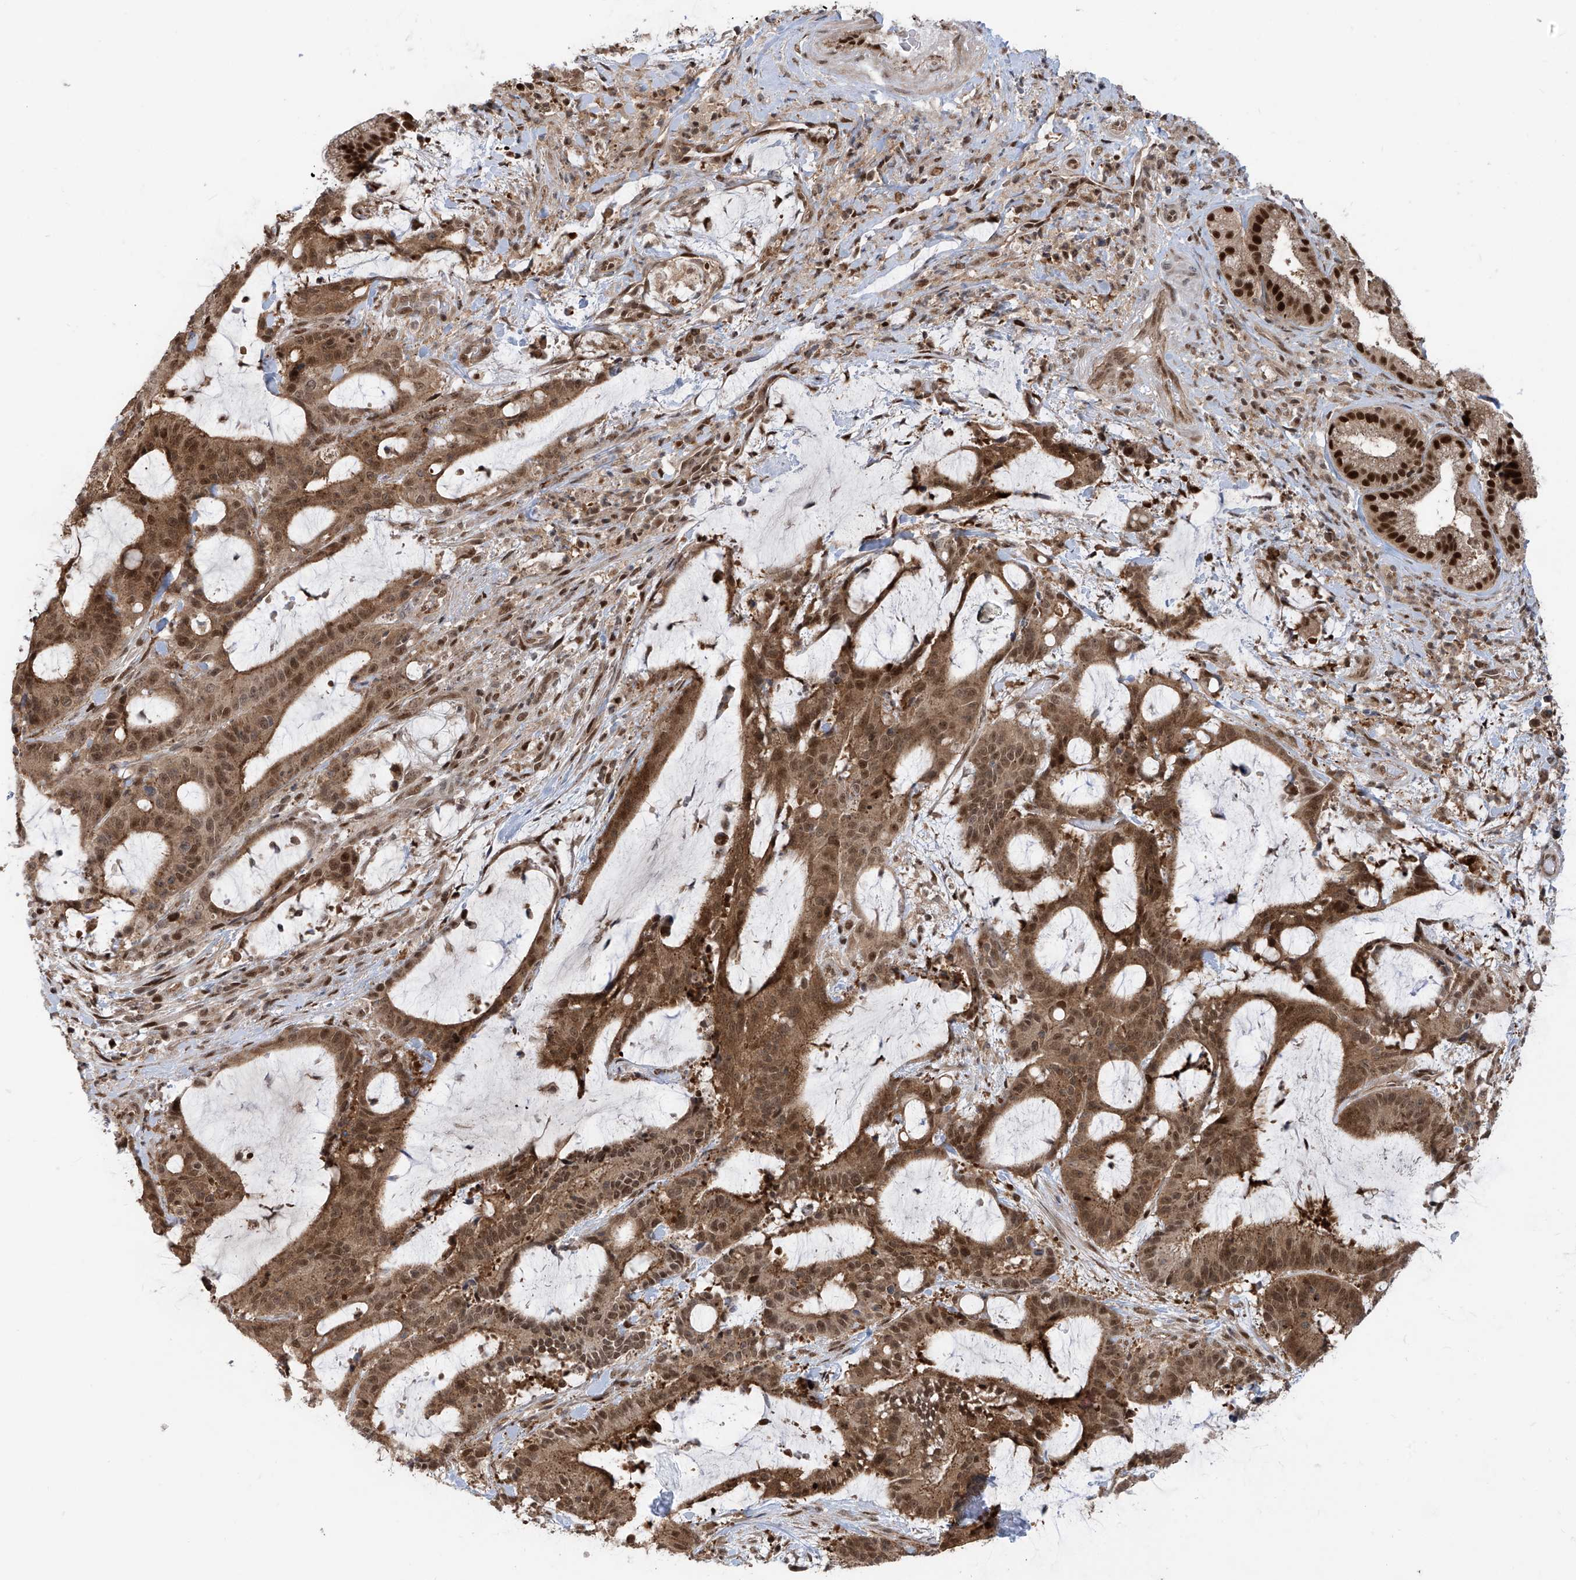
{"staining": {"intensity": "moderate", "quantity": ">75%", "location": "cytoplasmic/membranous,nuclear"}, "tissue": "liver cancer", "cell_type": "Tumor cells", "image_type": "cancer", "snomed": [{"axis": "morphology", "description": "Normal tissue, NOS"}, {"axis": "morphology", "description": "Cholangiocarcinoma"}, {"axis": "topography", "description": "Liver"}, {"axis": "topography", "description": "Peripheral nerve tissue"}], "caption": "Brown immunohistochemical staining in human cholangiocarcinoma (liver) reveals moderate cytoplasmic/membranous and nuclear staining in about >75% of tumor cells. (DAB (3,3'-diaminobenzidine) = brown stain, brightfield microscopy at high magnification).", "gene": "LAGE3", "patient": {"sex": "female", "age": 73}}